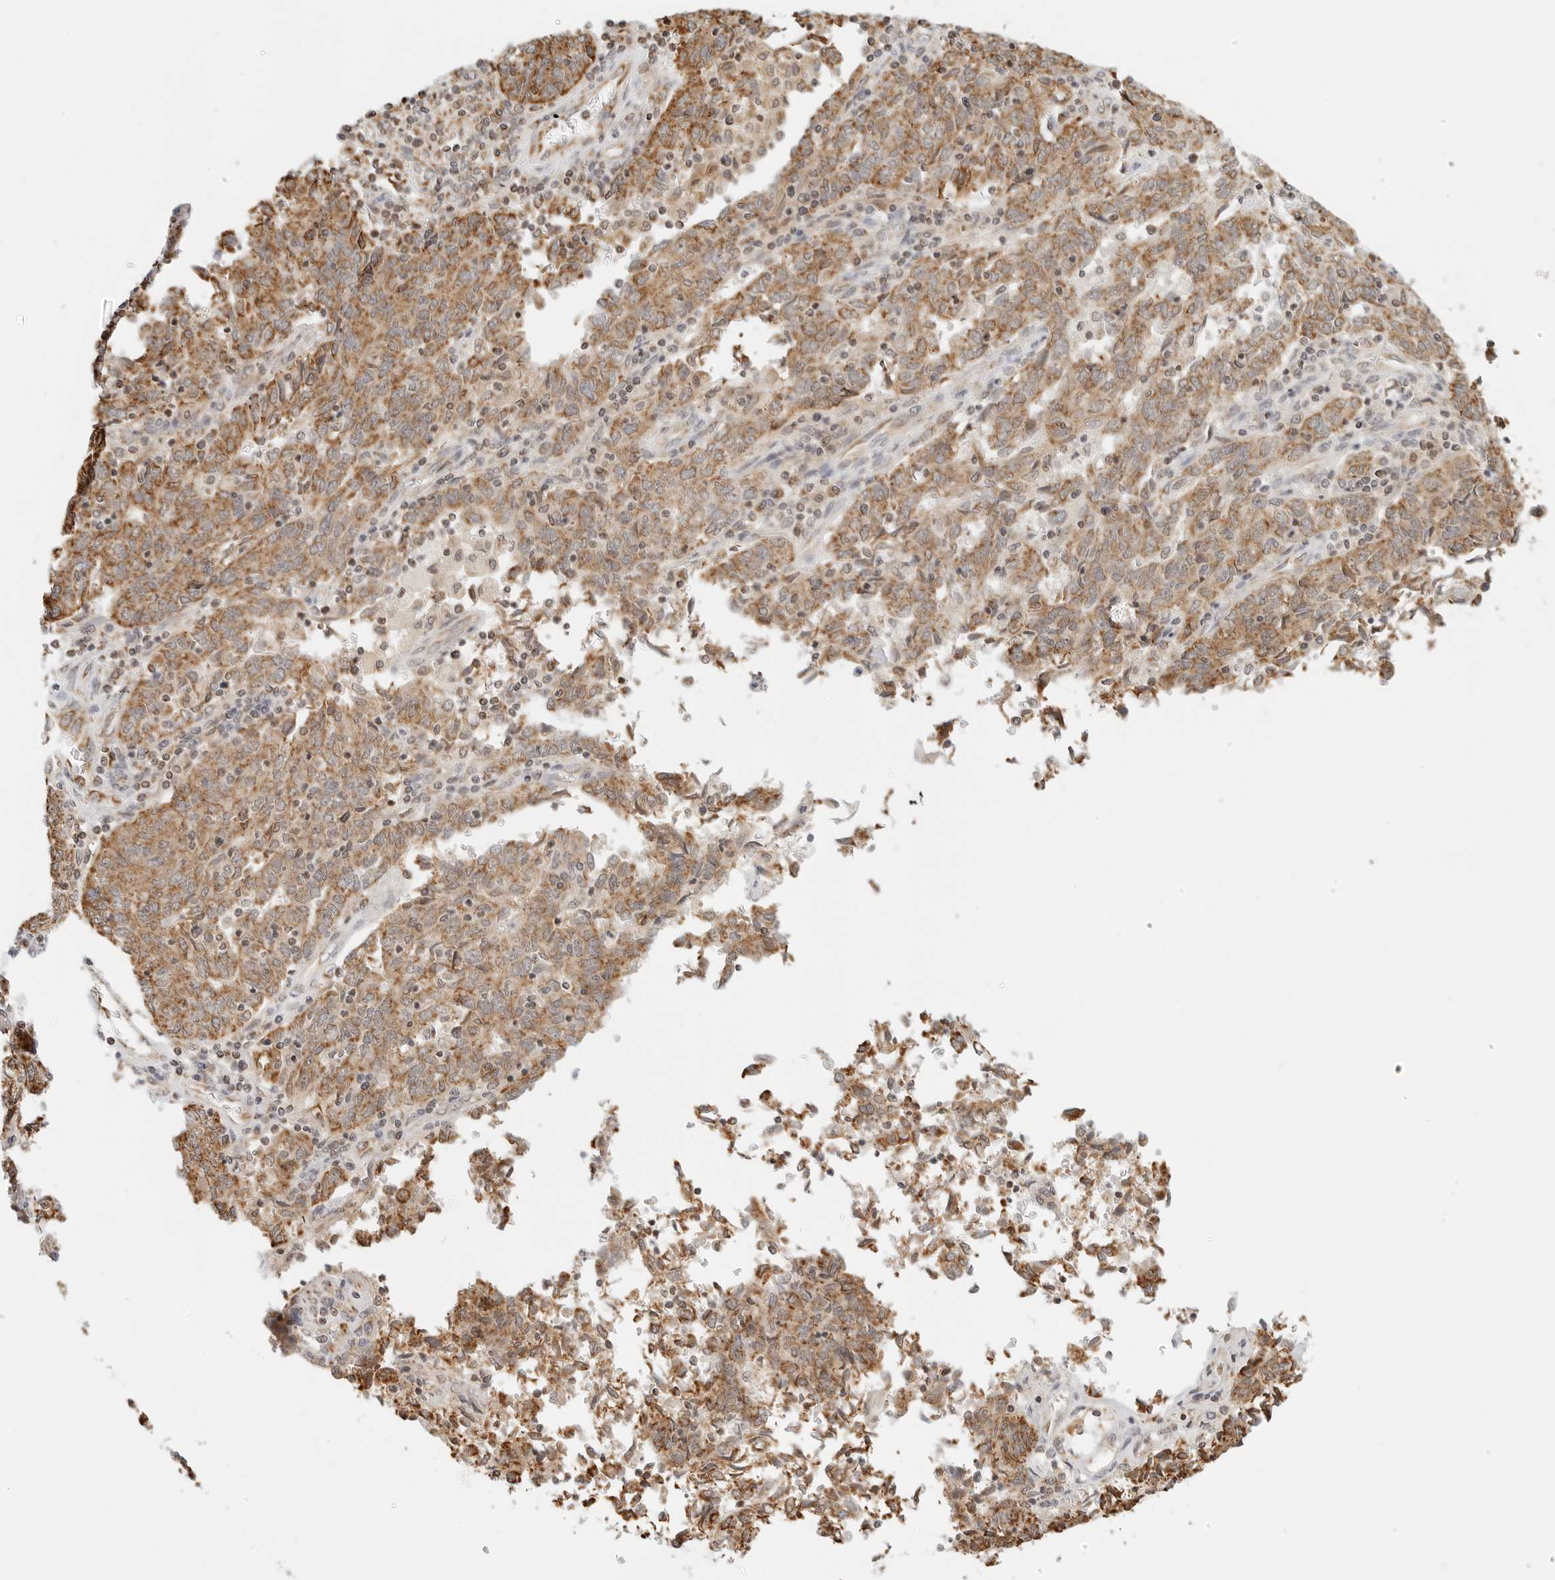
{"staining": {"intensity": "moderate", "quantity": ">75%", "location": "cytoplasmic/membranous"}, "tissue": "endometrial cancer", "cell_type": "Tumor cells", "image_type": "cancer", "snomed": [{"axis": "morphology", "description": "Adenocarcinoma, NOS"}, {"axis": "topography", "description": "Endometrium"}], "caption": "Adenocarcinoma (endometrial) stained with DAB (3,3'-diaminobenzidine) IHC displays medium levels of moderate cytoplasmic/membranous positivity in approximately >75% of tumor cells.", "gene": "ATL1", "patient": {"sex": "female", "age": 80}}